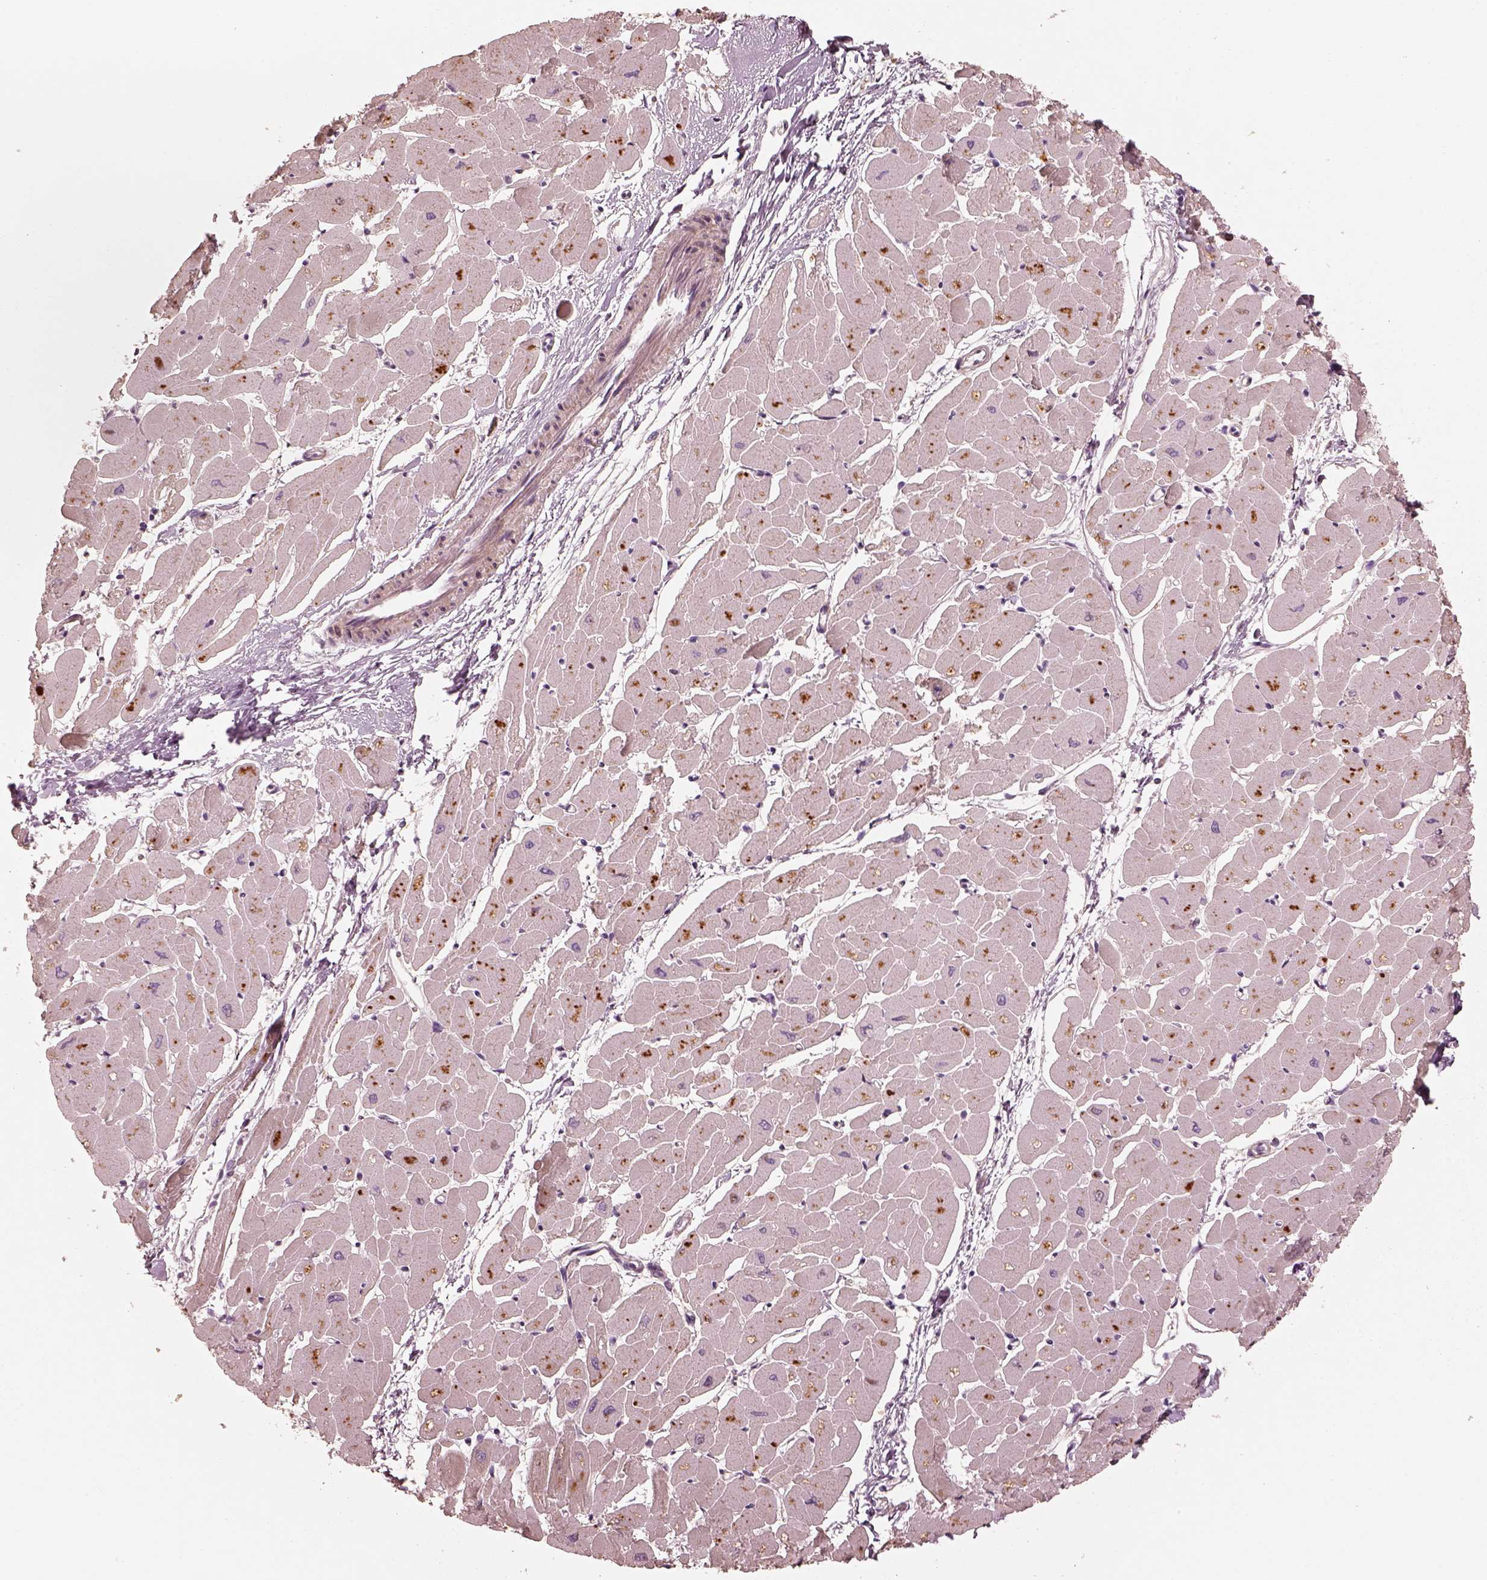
{"staining": {"intensity": "weak", "quantity": "<25%", "location": "cytoplasmic/membranous"}, "tissue": "heart muscle", "cell_type": "Cardiomyocytes", "image_type": "normal", "snomed": [{"axis": "morphology", "description": "Normal tissue, NOS"}, {"axis": "topography", "description": "Heart"}], "caption": "The photomicrograph shows no significant expression in cardiomyocytes of heart muscle.", "gene": "SLC25A46", "patient": {"sex": "male", "age": 57}}